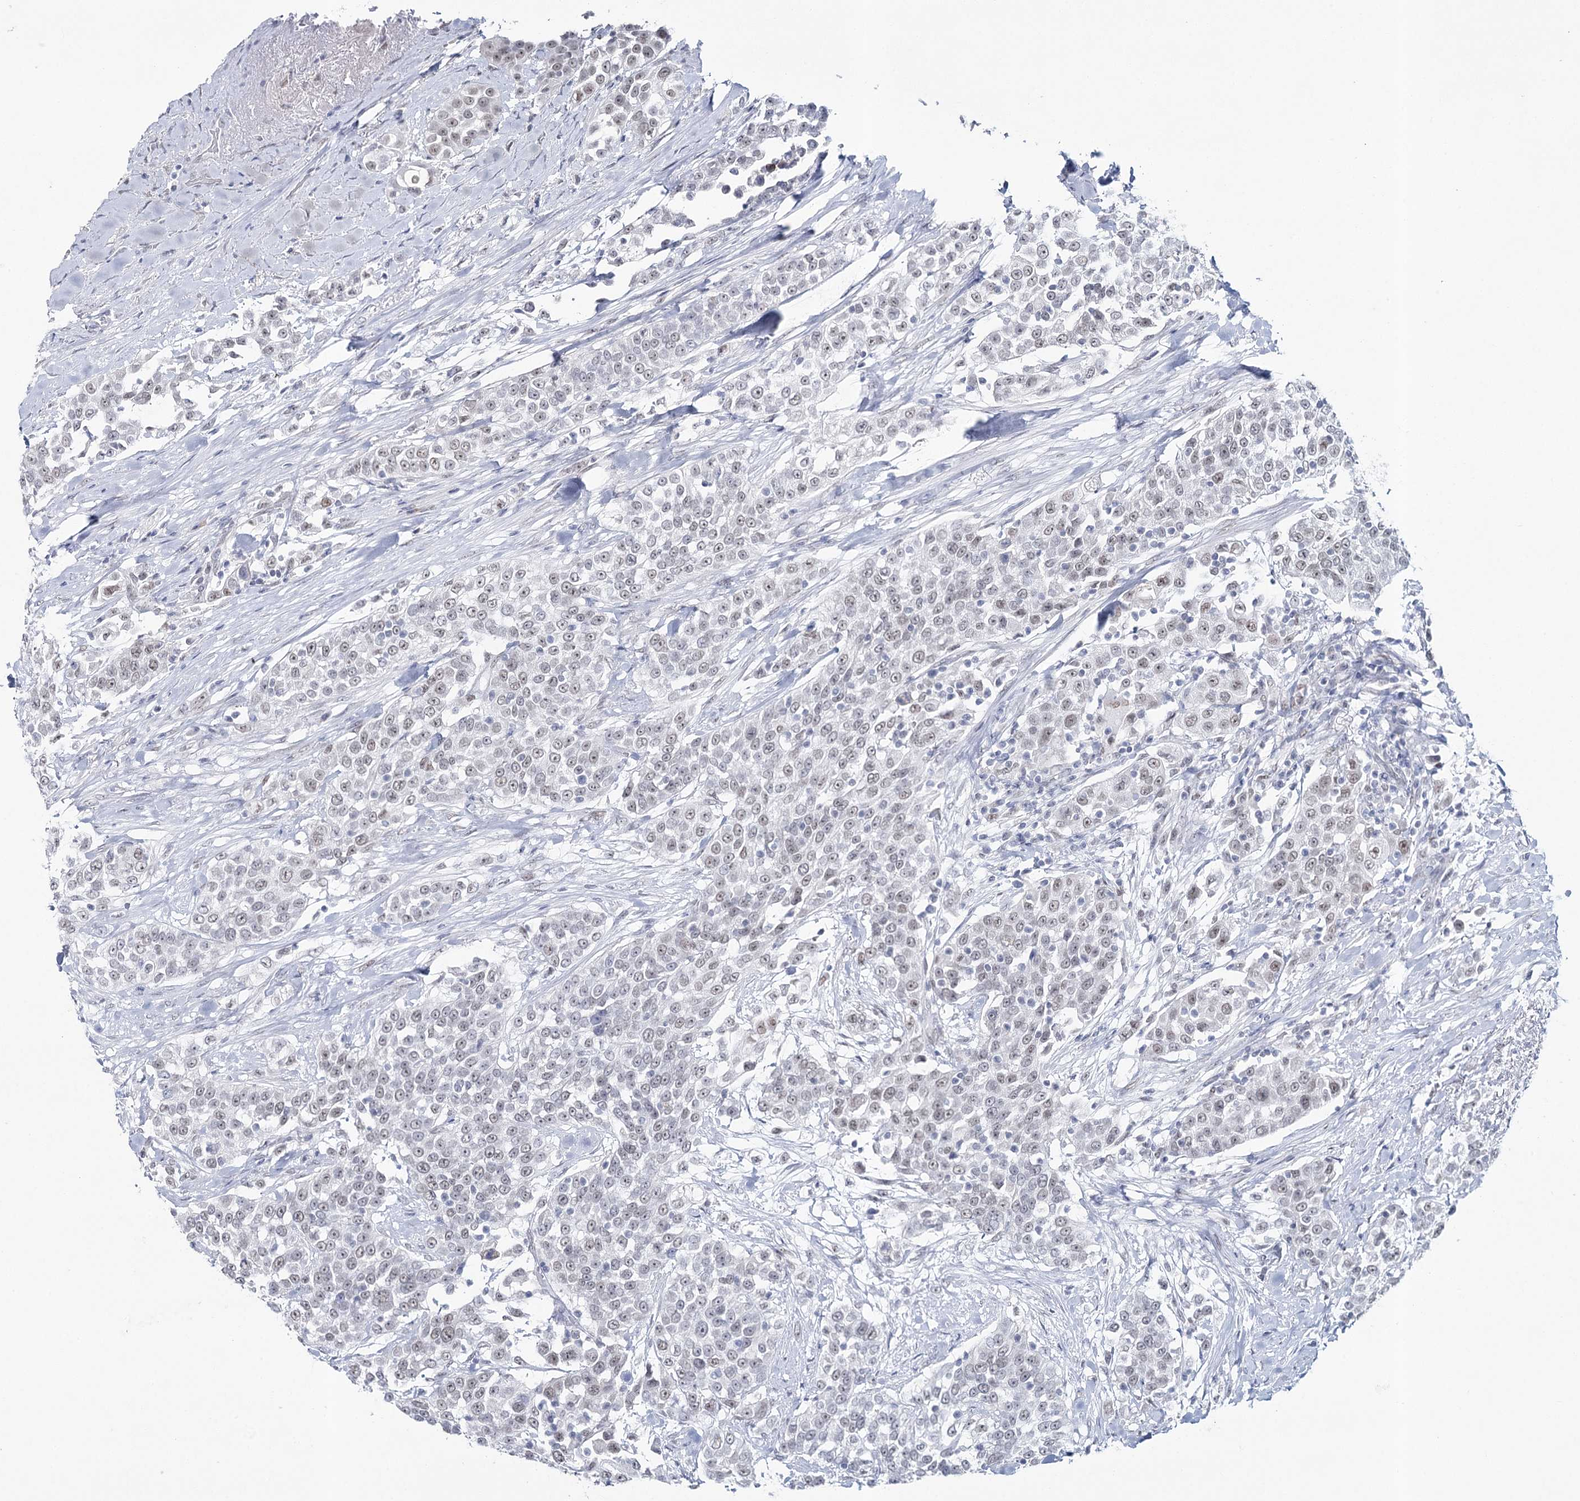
{"staining": {"intensity": "weak", "quantity": ">75%", "location": "nuclear"}, "tissue": "urothelial cancer", "cell_type": "Tumor cells", "image_type": "cancer", "snomed": [{"axis": "morphology", "description": "Urothelial carcinoma, High grade"}, {"axis": "topography", "description": "Urinary bladder"}], "caption": "Brown immunohistochemical staining in human high-grade urothelial carcinoma displays weak nuclear staining in approximately >75% of tumor cells. (DAB IHC, brown staining for protein, blue staining for nuclei).", "gene": "ZC3H8", "patient": {"sex": "female", "age": 80}}